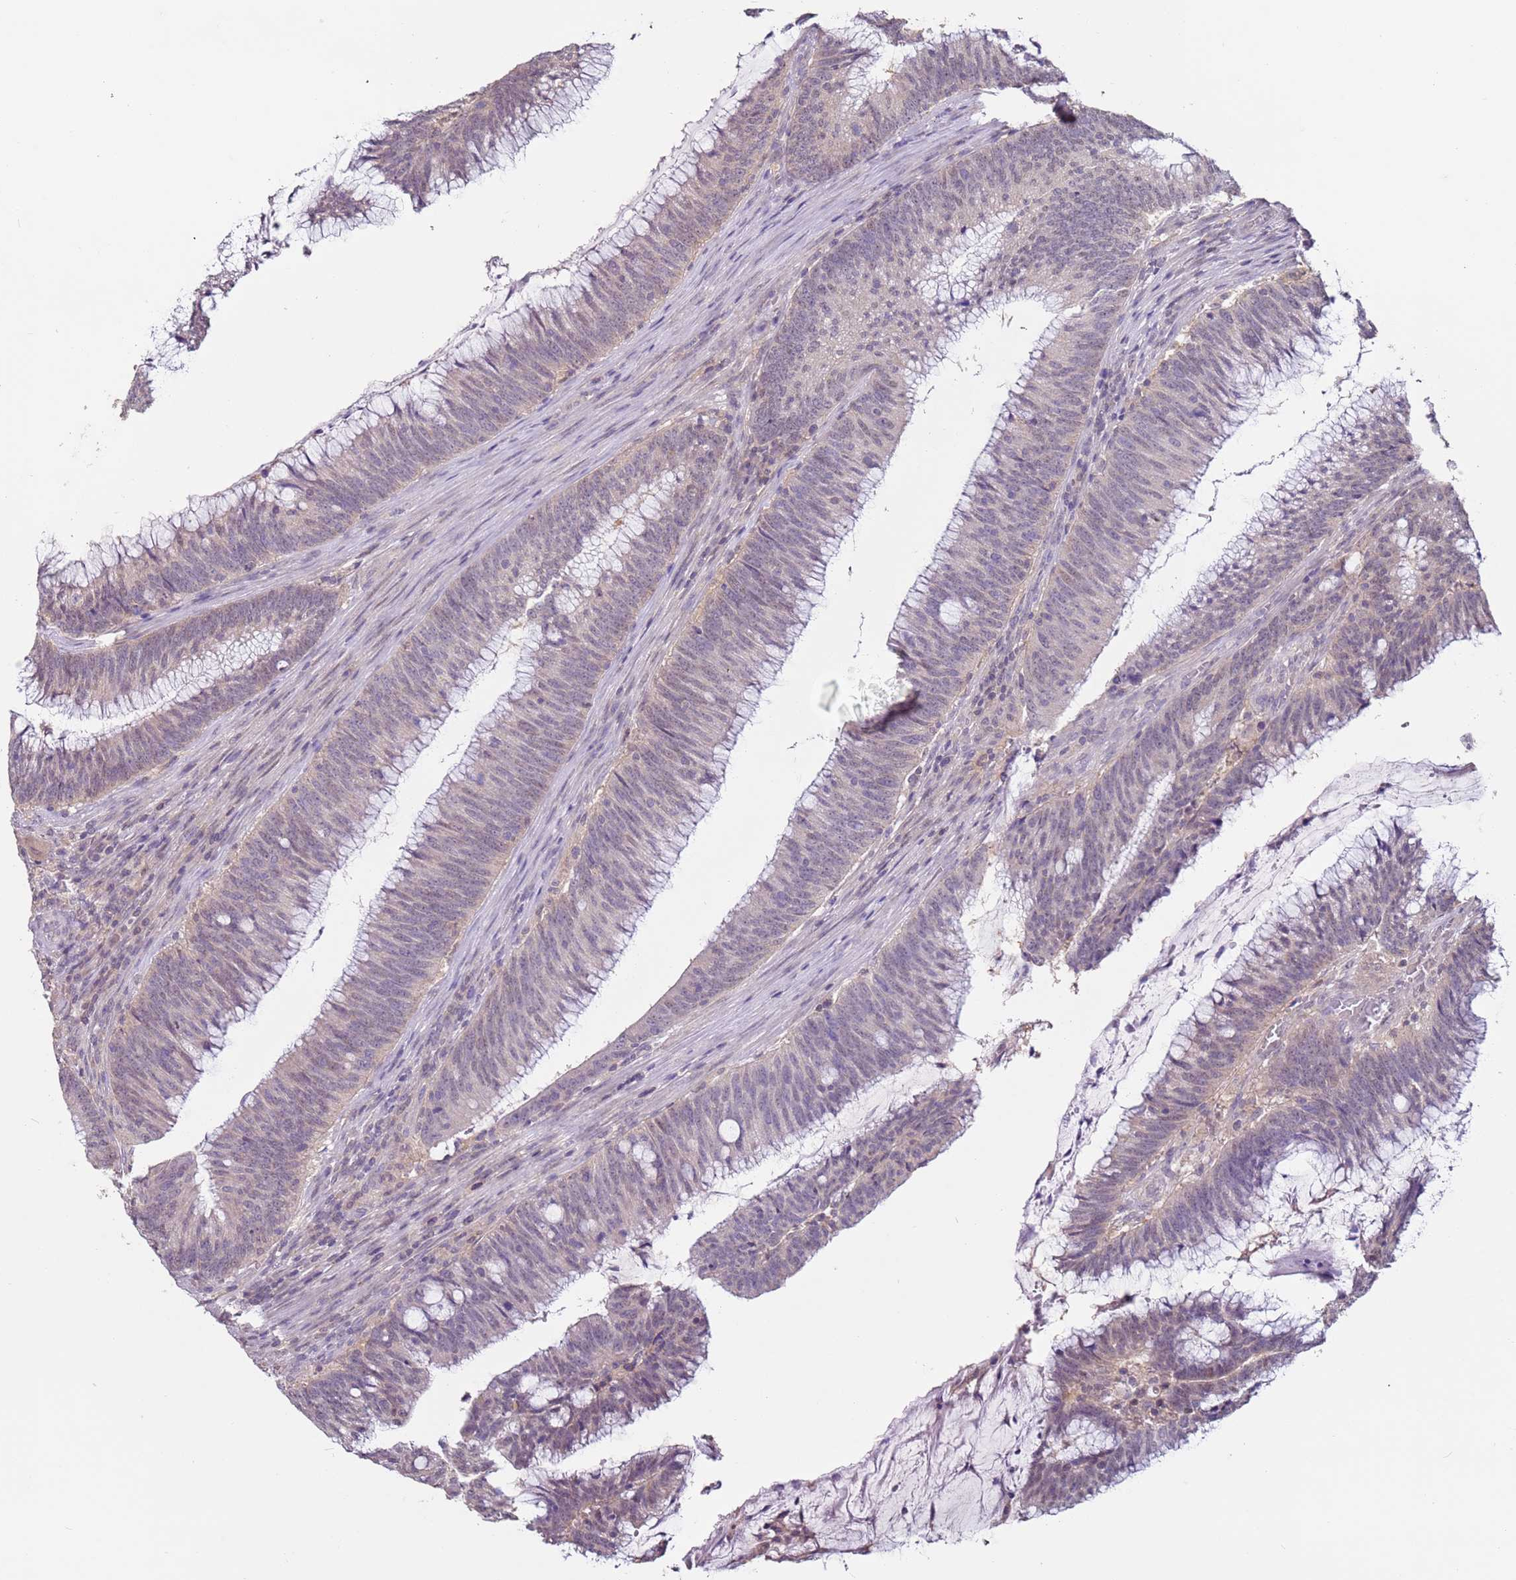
{"staining": {"intensity": "negative", "quantity": "none", "location": "none"}, "tissue": "colorectal cancer", "cell_type": "Tumor cells", "image_type": "cancer", "snomed": [{"axis": "morphology", "description": "Adenocarcinoma, NOS"}, {"axis": "topography", "description": "Rectum"}], "caption": "There is no significant staining in tumor cells of colorectal cancer.", "gene": "MDH1", "patient": {"sex": "female", "age": 77}}